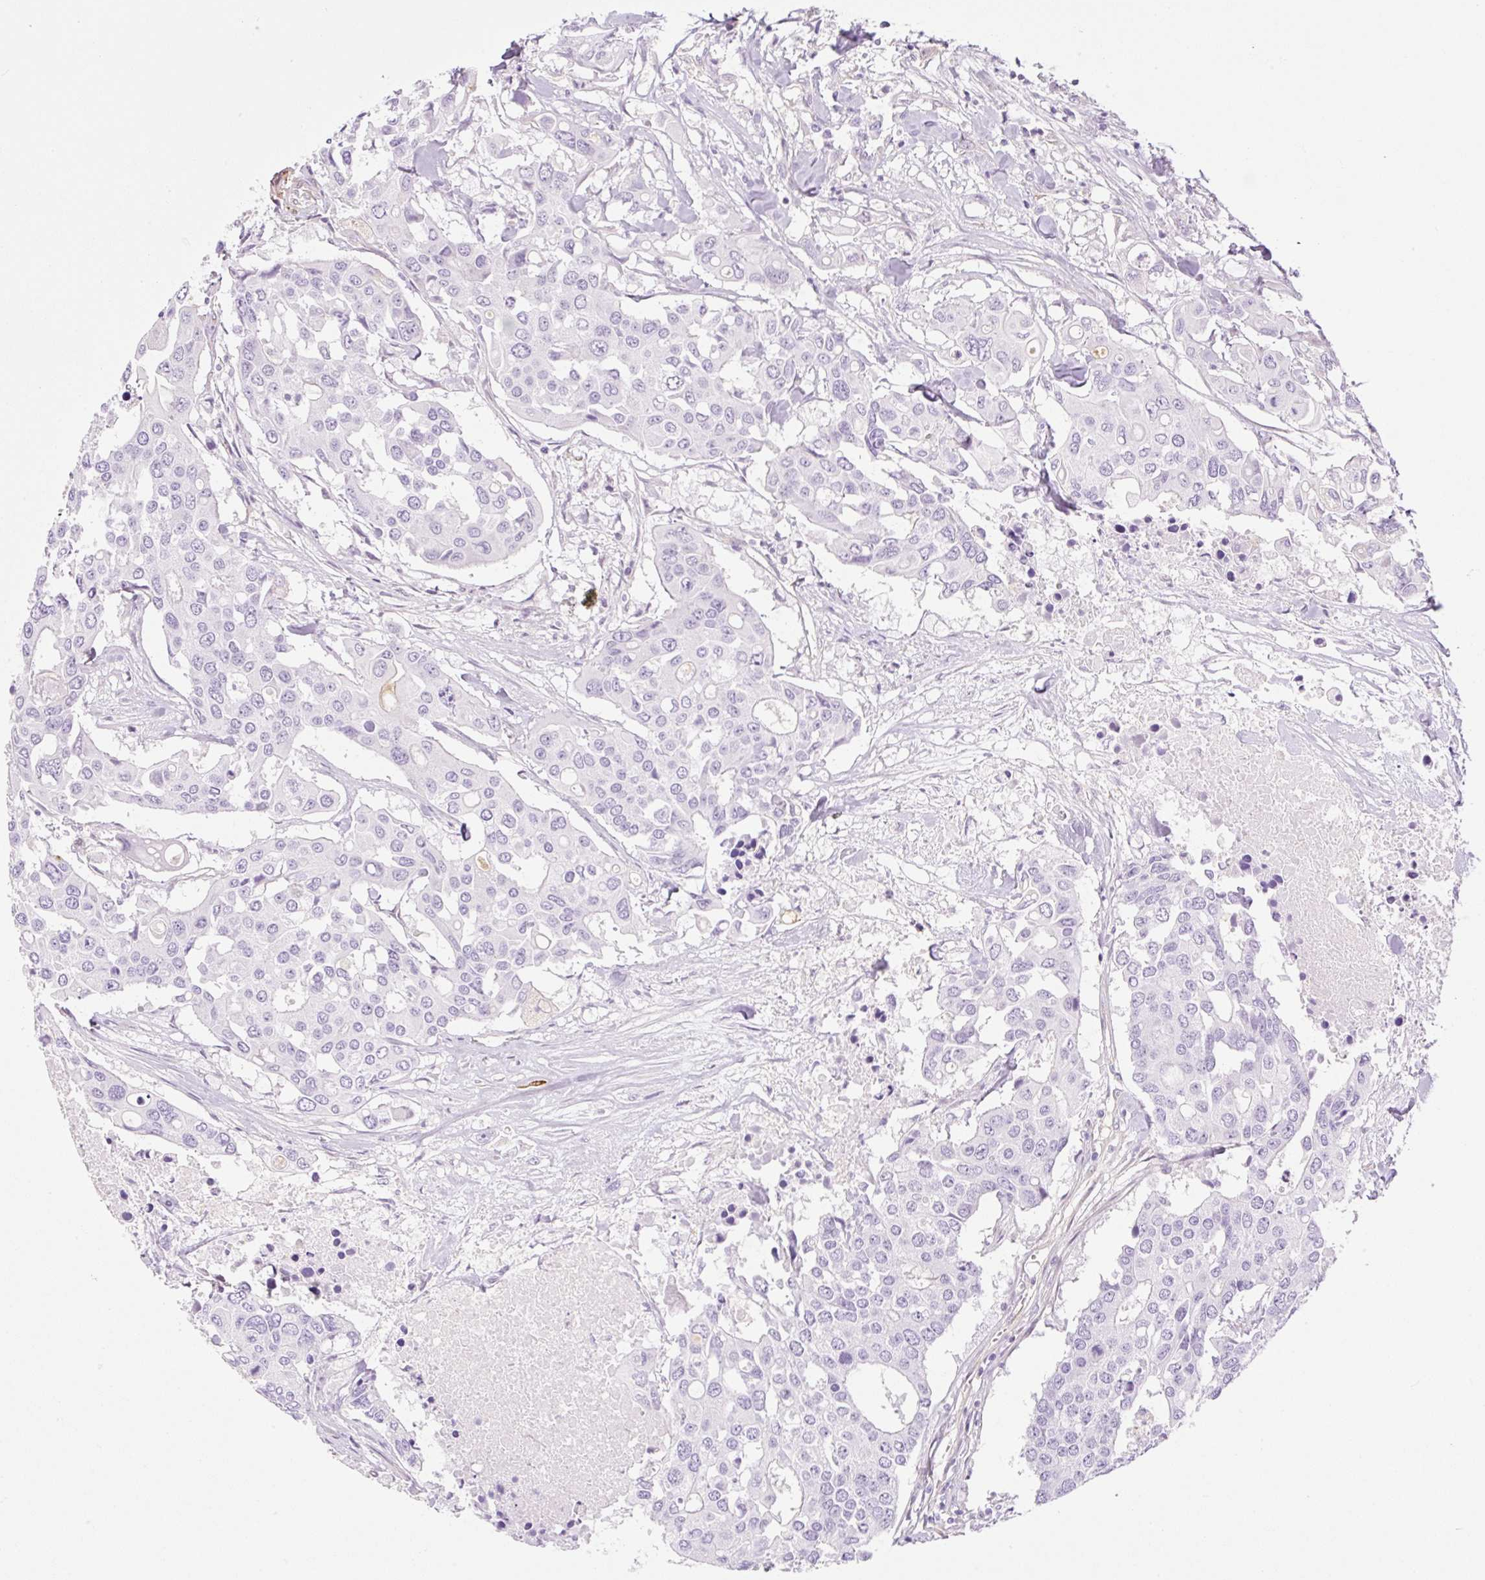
{"staining": {"intensity": "negative", "quantity": "none", "location": "none"}, "tissue": "colorectal cancer", "cell_type": "Tumor cells", "image_type": "cancer", "snomed": [{"axis": "morphology", "description": "Adenocarcinoma, NOS"}, {"axis": "topography", "description": "Colon"}], "caption": "Photomicrograph shows no significant protein positivity in tumor cells of adenocarcinoma (colorectal).", "gene": "EHD3", "patient": {"sex": "male", "age": 77}}